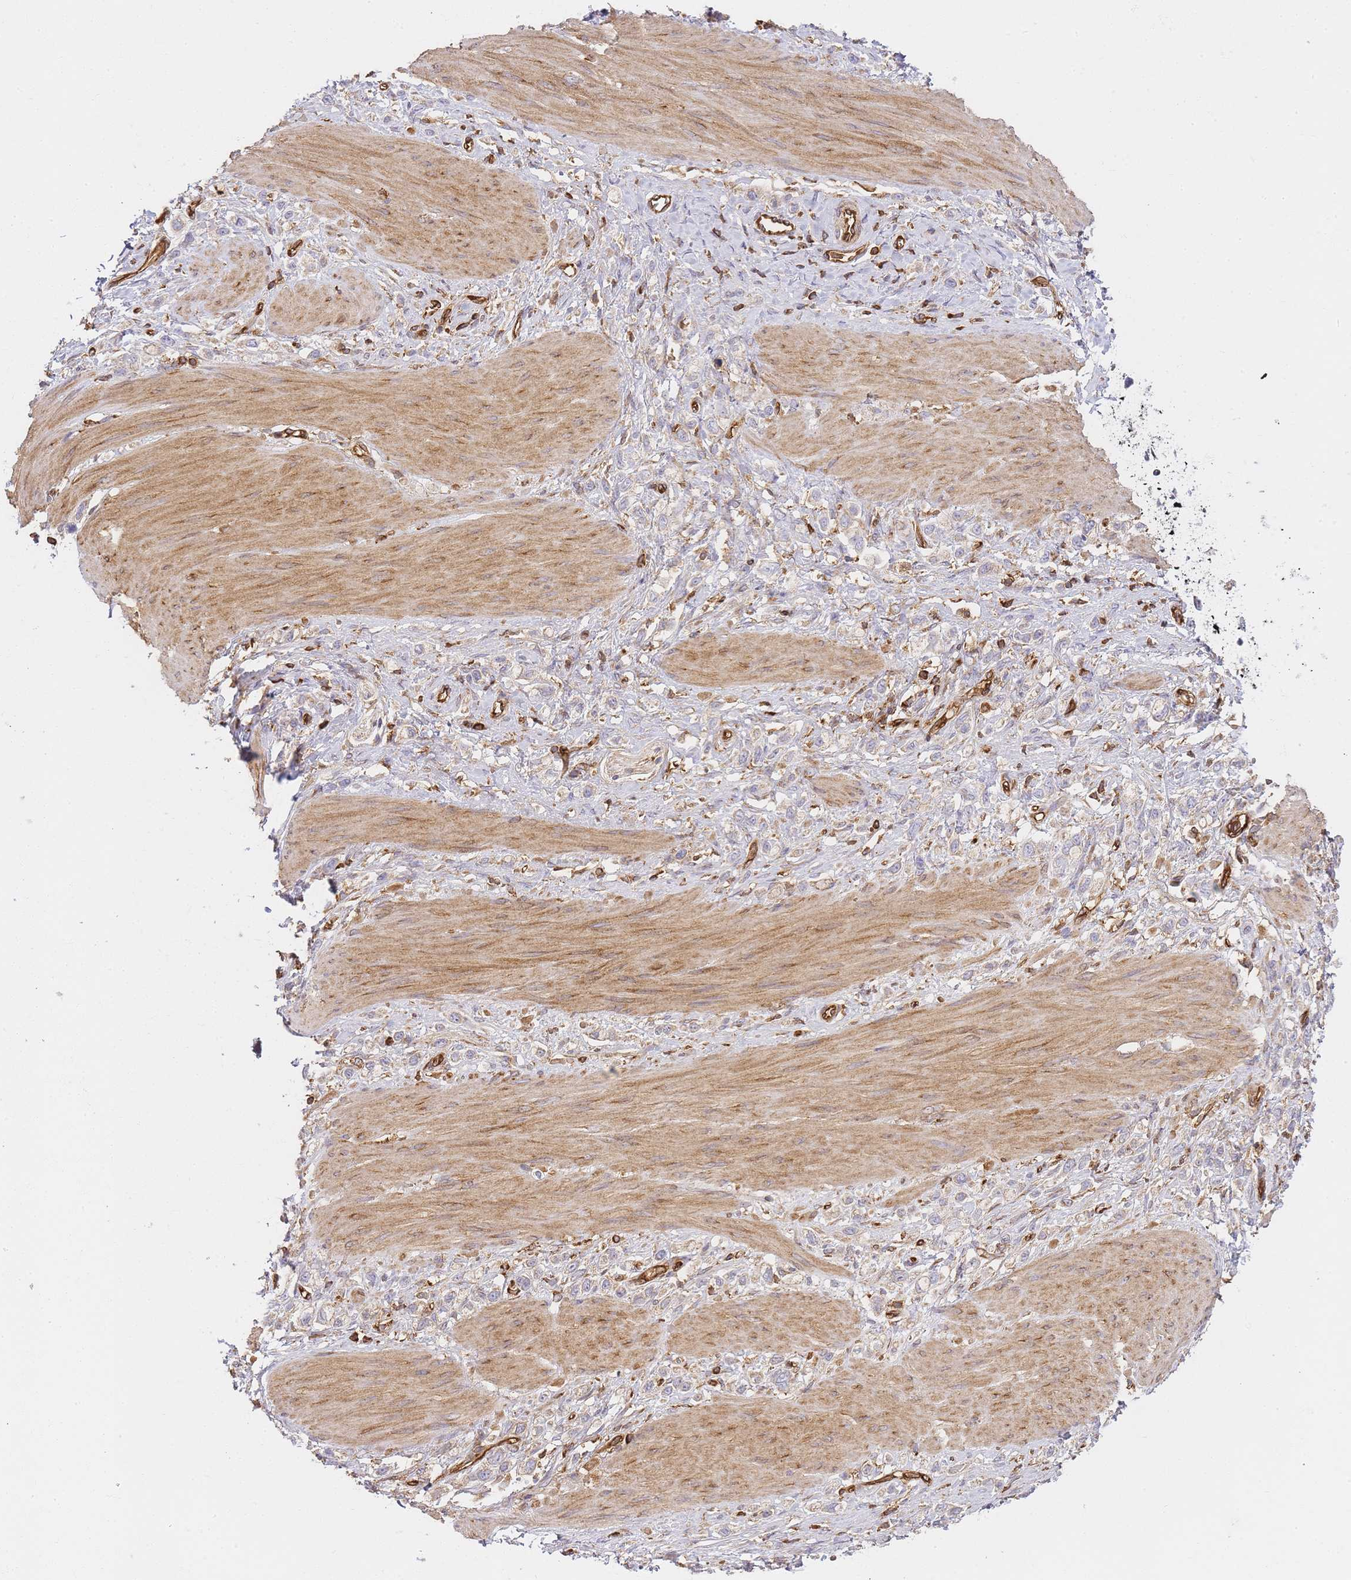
{"staining": {"intensity": "weak", "quantity": "<25%", "location": "cytoplasmic/membranous"}, "tissue": "stomach cancer", "cell_type": "Tumor cells", "image_type": "cancer", "snomed": [{"axis": "morphology", "description": "Adenocarcinoma, NOS"}, {"axis": "topography", "description": "Stomach"}], "caption": "Photomicrograph shows no significant protein staining in tumor cells of stomach cancer (adenocarcinoma).", "gene": "MSN", "patient": {"sex": "female", "age": 65}}